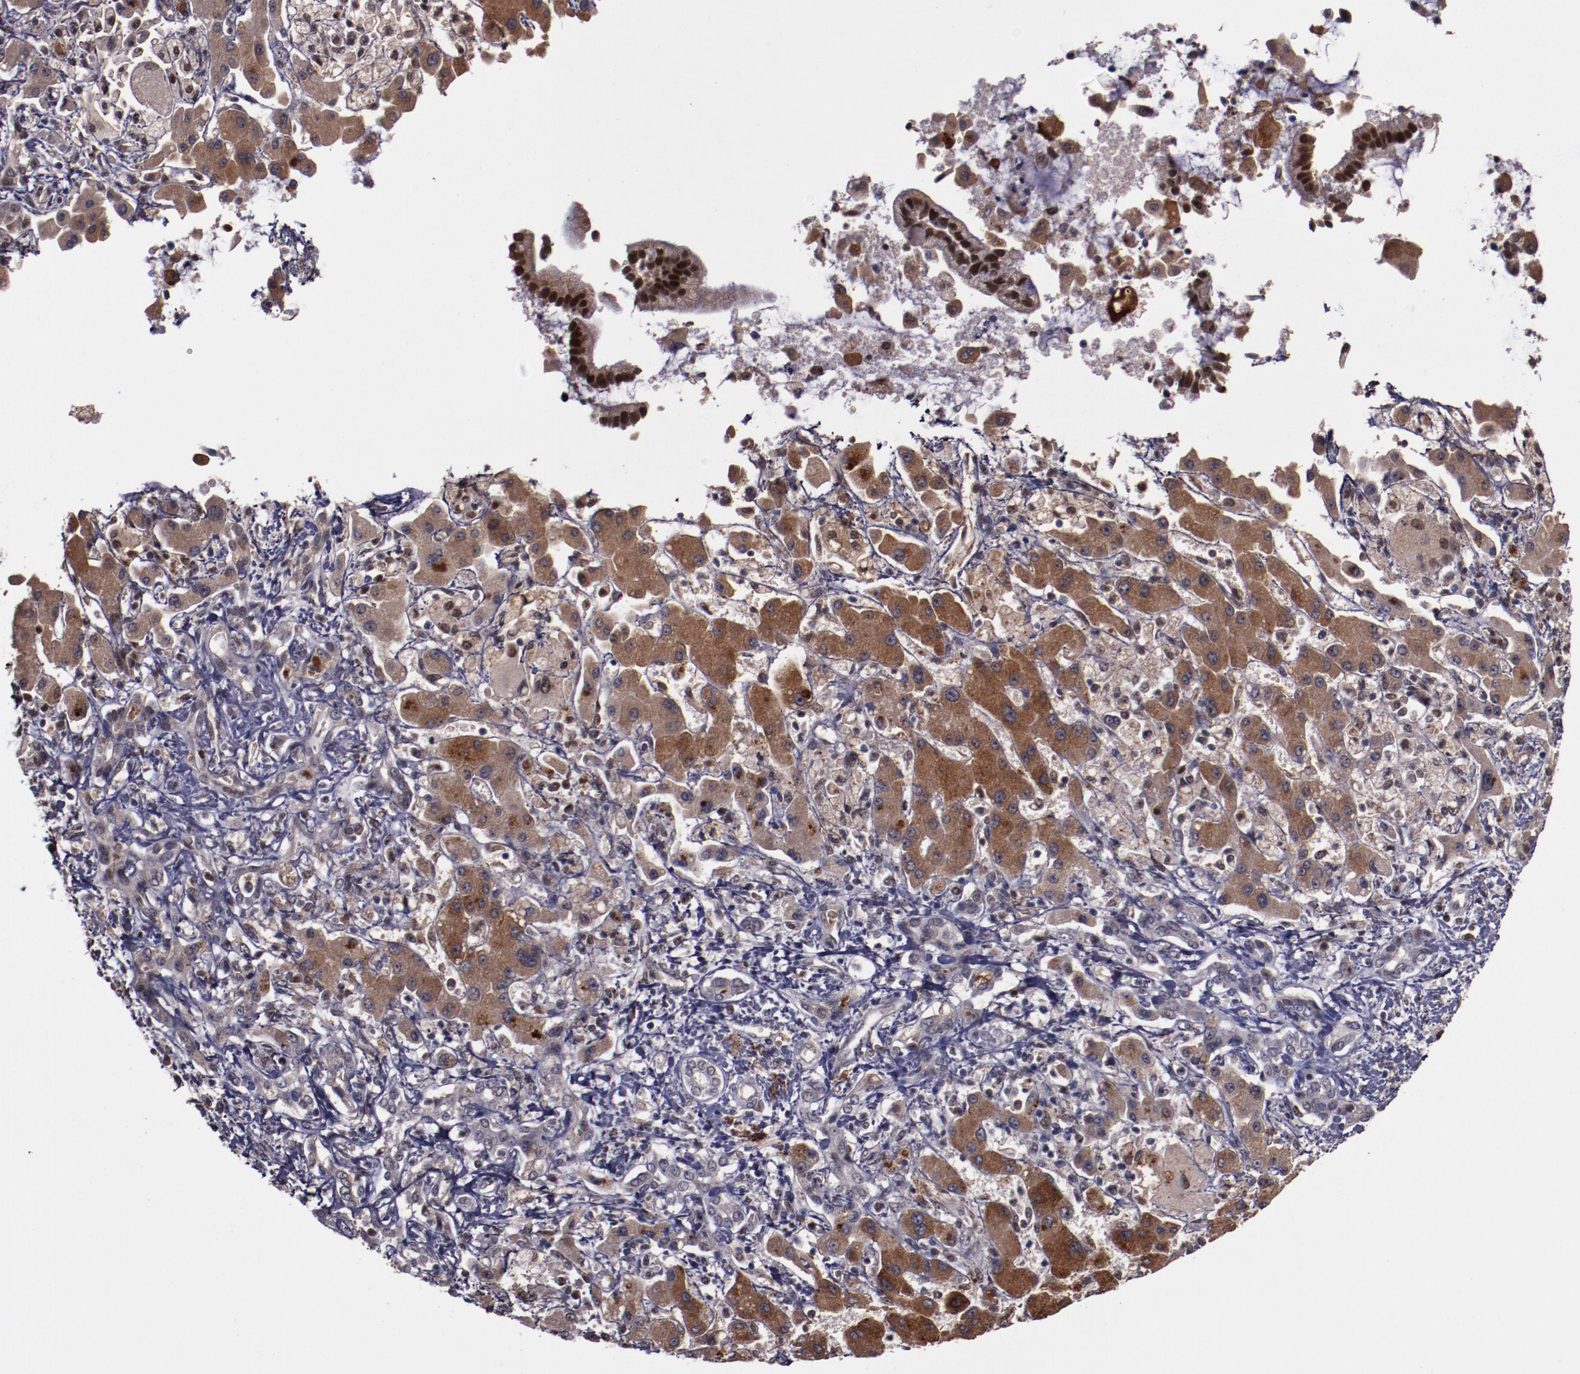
{"staining": {"intensity": "negative", "quantity": "none", "location": "none"}, "tissue": "liver cancer", "cell_type": "Tumor cells", "image_type": "cancer", "snomed": [{"axis": "morphology", "description": "Cholangiocarcinoma"}, {"axis": "topography", "description": "Liver"}], "caption": "Immunohistochemistry (IHC) of human cholangiocarcinoma (liver) demonstrates no positivity in tumor cells. The staining is performed using DAB brown chromogen with nuclei counter-stained in using hematoxylin.", "gene": "CHEK2", "patient": {"sex": "male", "age": 50}}